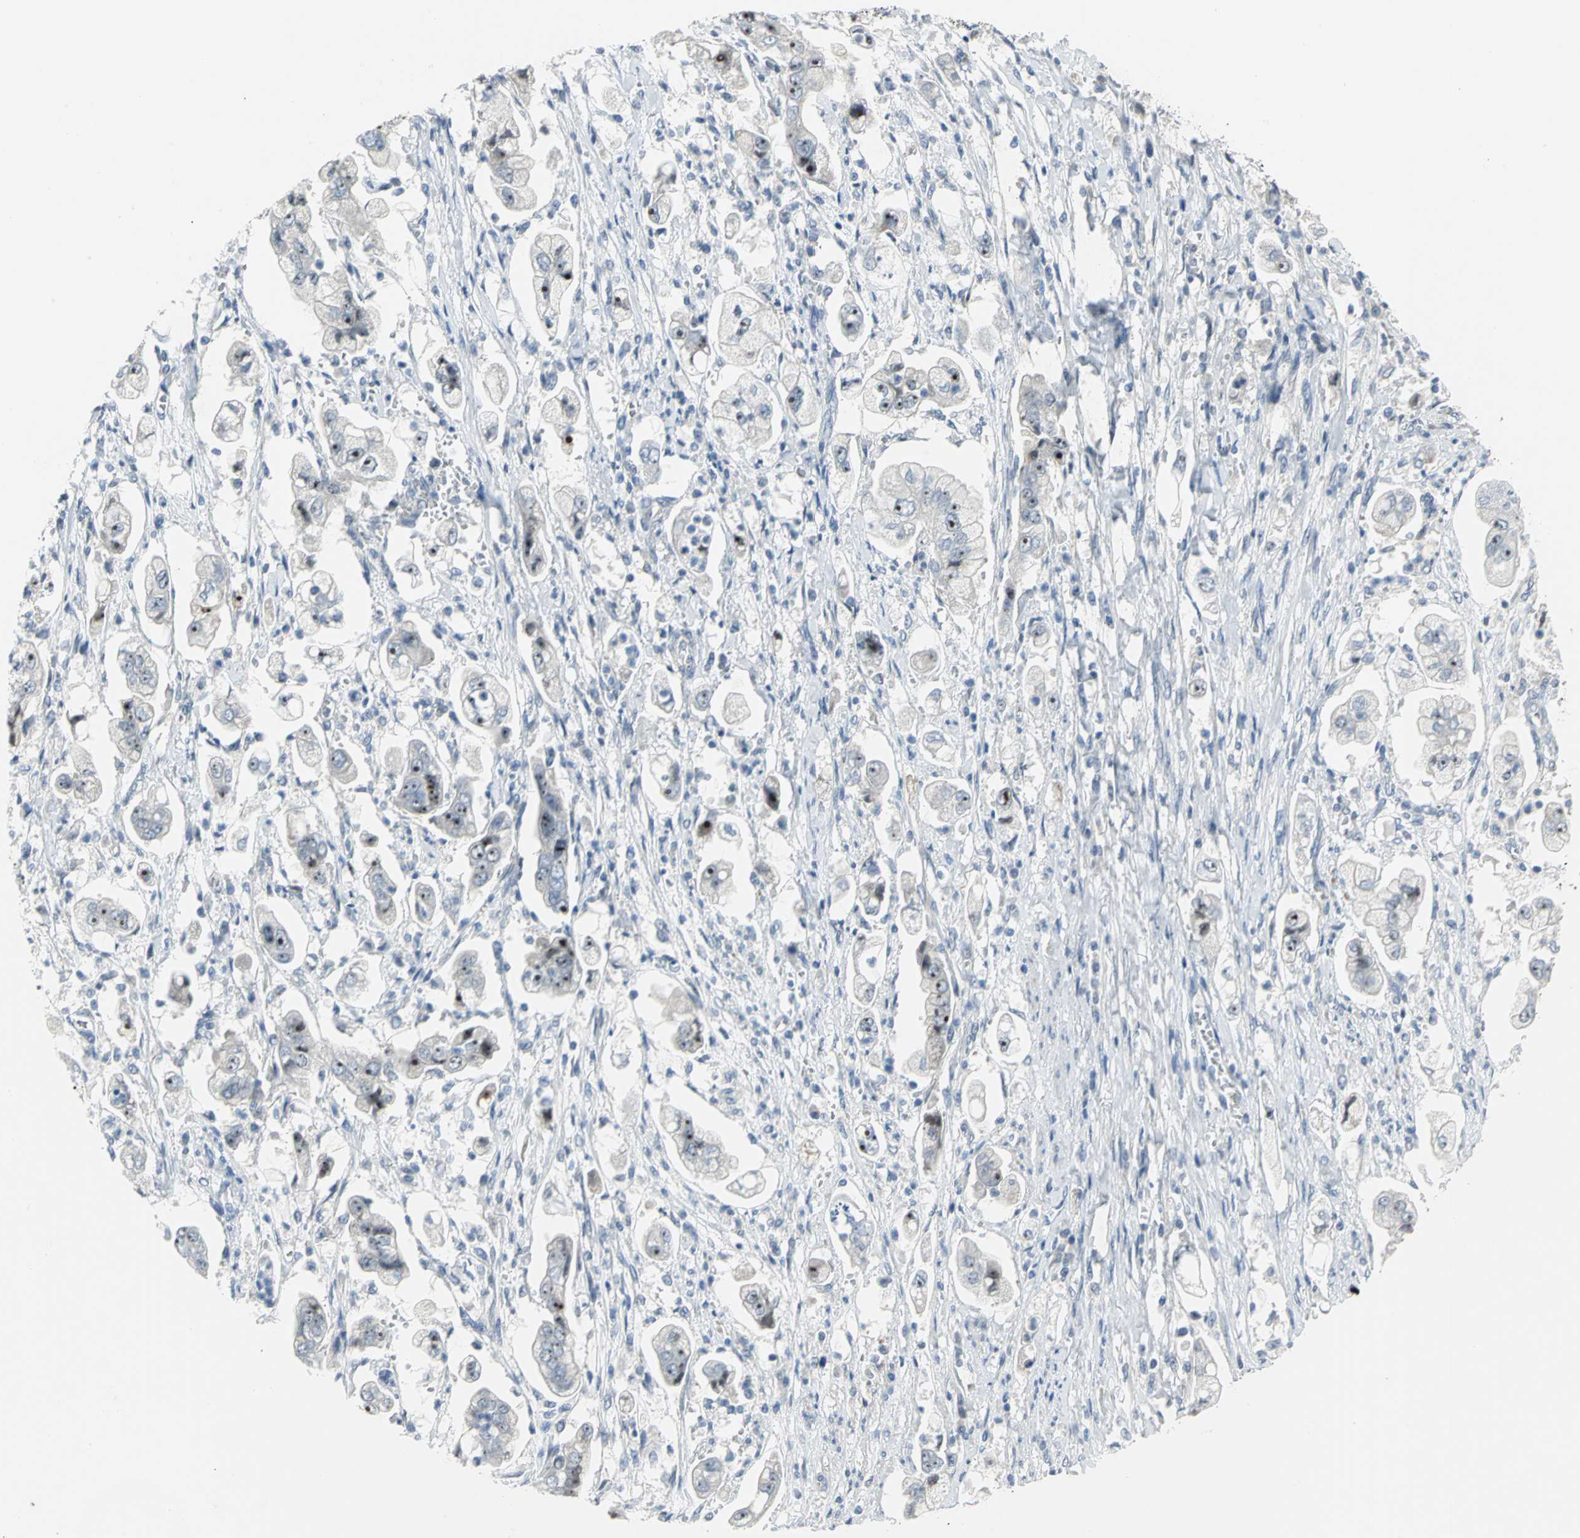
{"staining": {"intensity": "strong", "quantity": ">75%", "location": "nuclear"}, "tissue": "stomach cancer", "cell_type": "Tumor cells", "image_type": "cancer", "snomed": [{"axis": "morphology", "description": "Adenocarcinoma, NOS"}, {"axis": "topography", "description": "Stomach"}], "caption": "This photomicrograph reveals immunohistochemistry staining of human stomach cancer, with high strong nuclear expression in about >75% of tumor cells.", "gene": "MYBBP1A", "patient": {"sex": "male", "age": 62}}